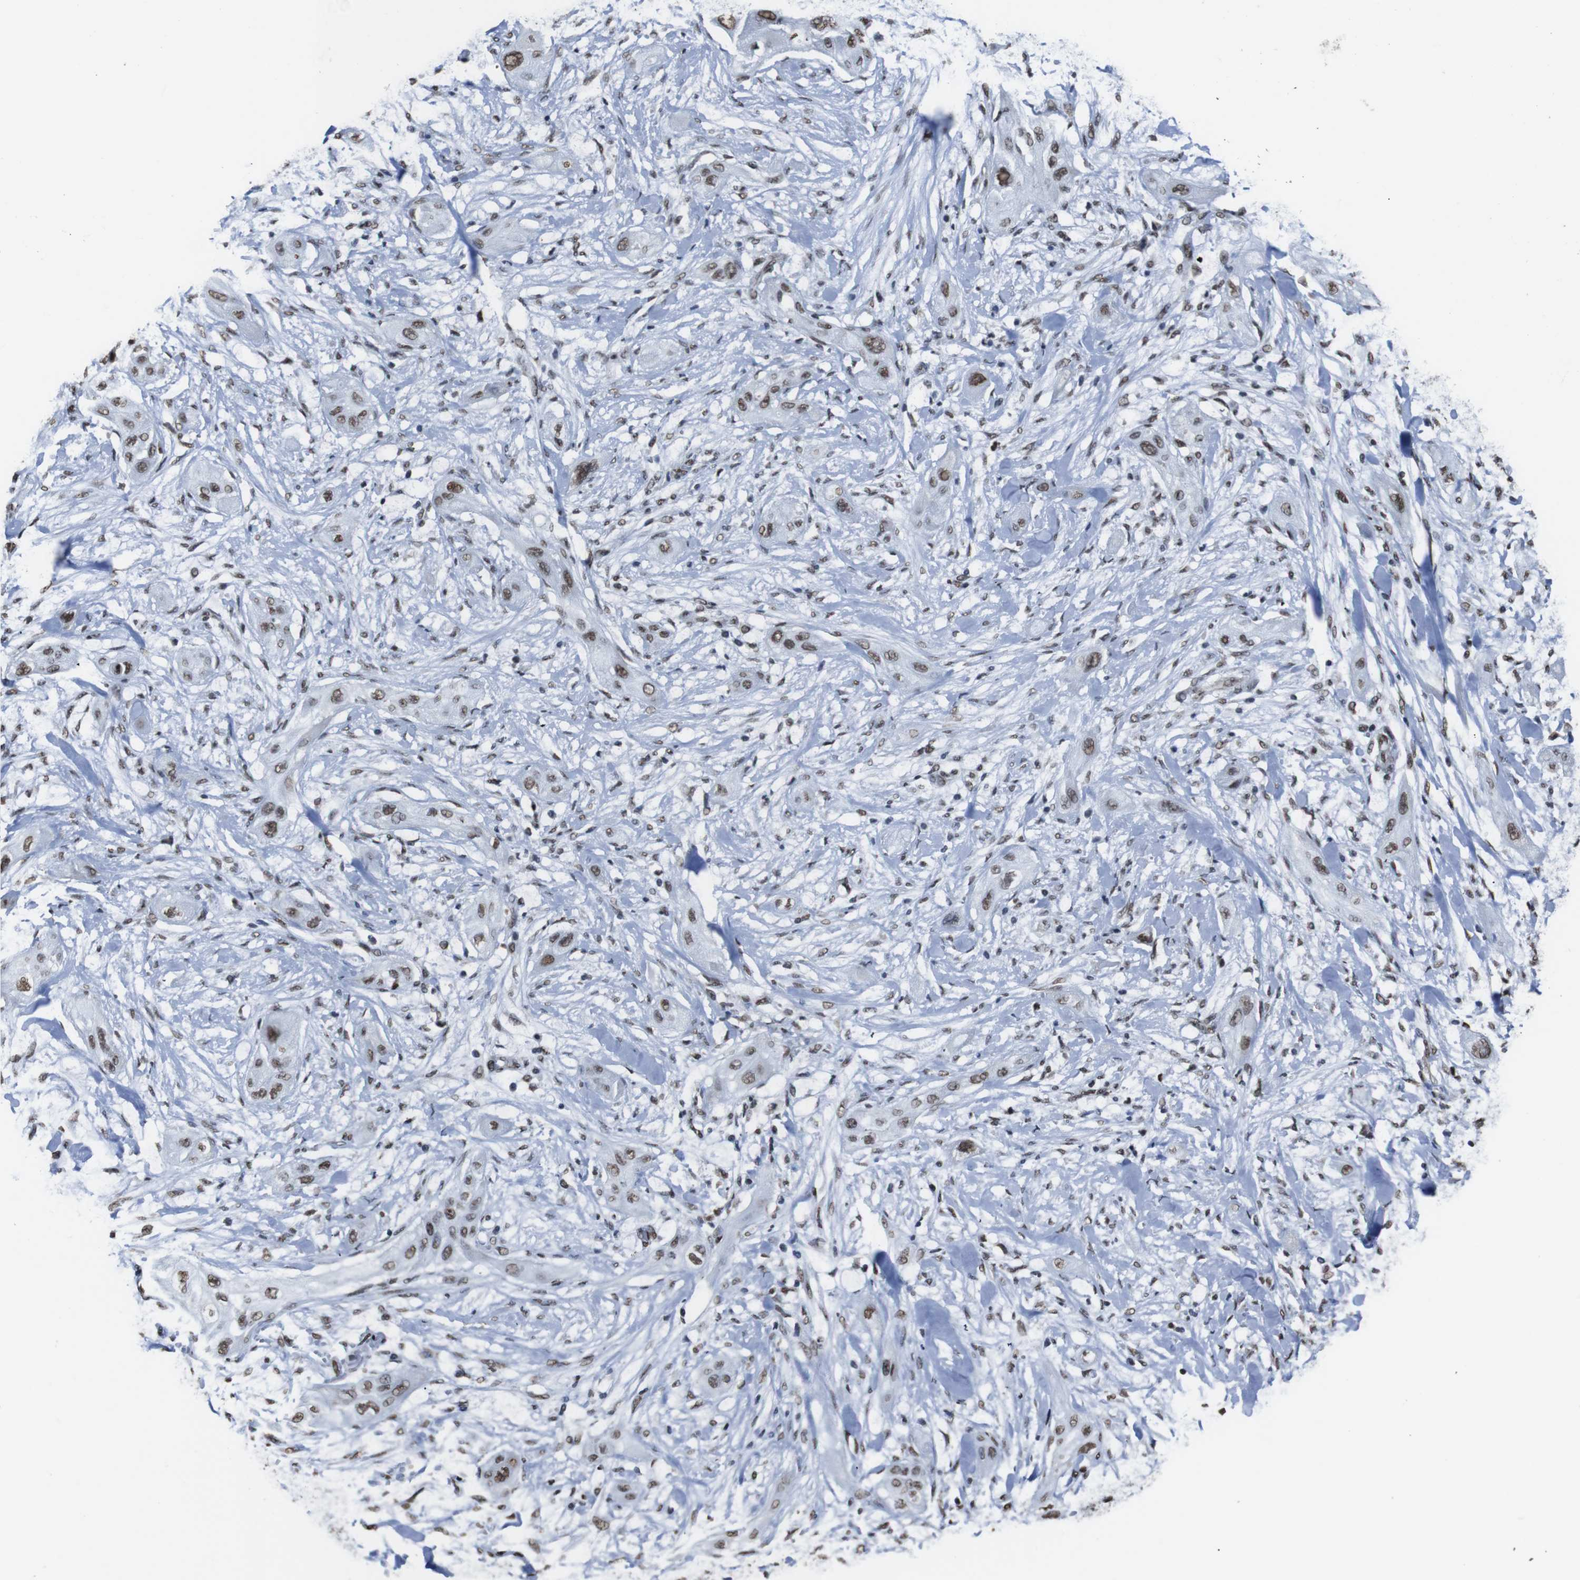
{"staining": {"intensity": "moderate", "quantity": ">75%", "location": "nuclear"}, "tissue": "lung cancer", "cell_type": "Tumor cells", "image_type": "cancer", "snomed": [{"axis": "morphology", "description": "Squamous cell carcinoma, NOS"}, {"axis": "topography", "description": "Lung"}], "caption": "An image showing moderate nuclear expression in approximately >75% of tumor cells in lung cancer (squamous cell carcinoma), as visualized by brown immunohistochemical staining.", "gene": "ROMO1", "patient": {"sex": "female", "age": 47}}